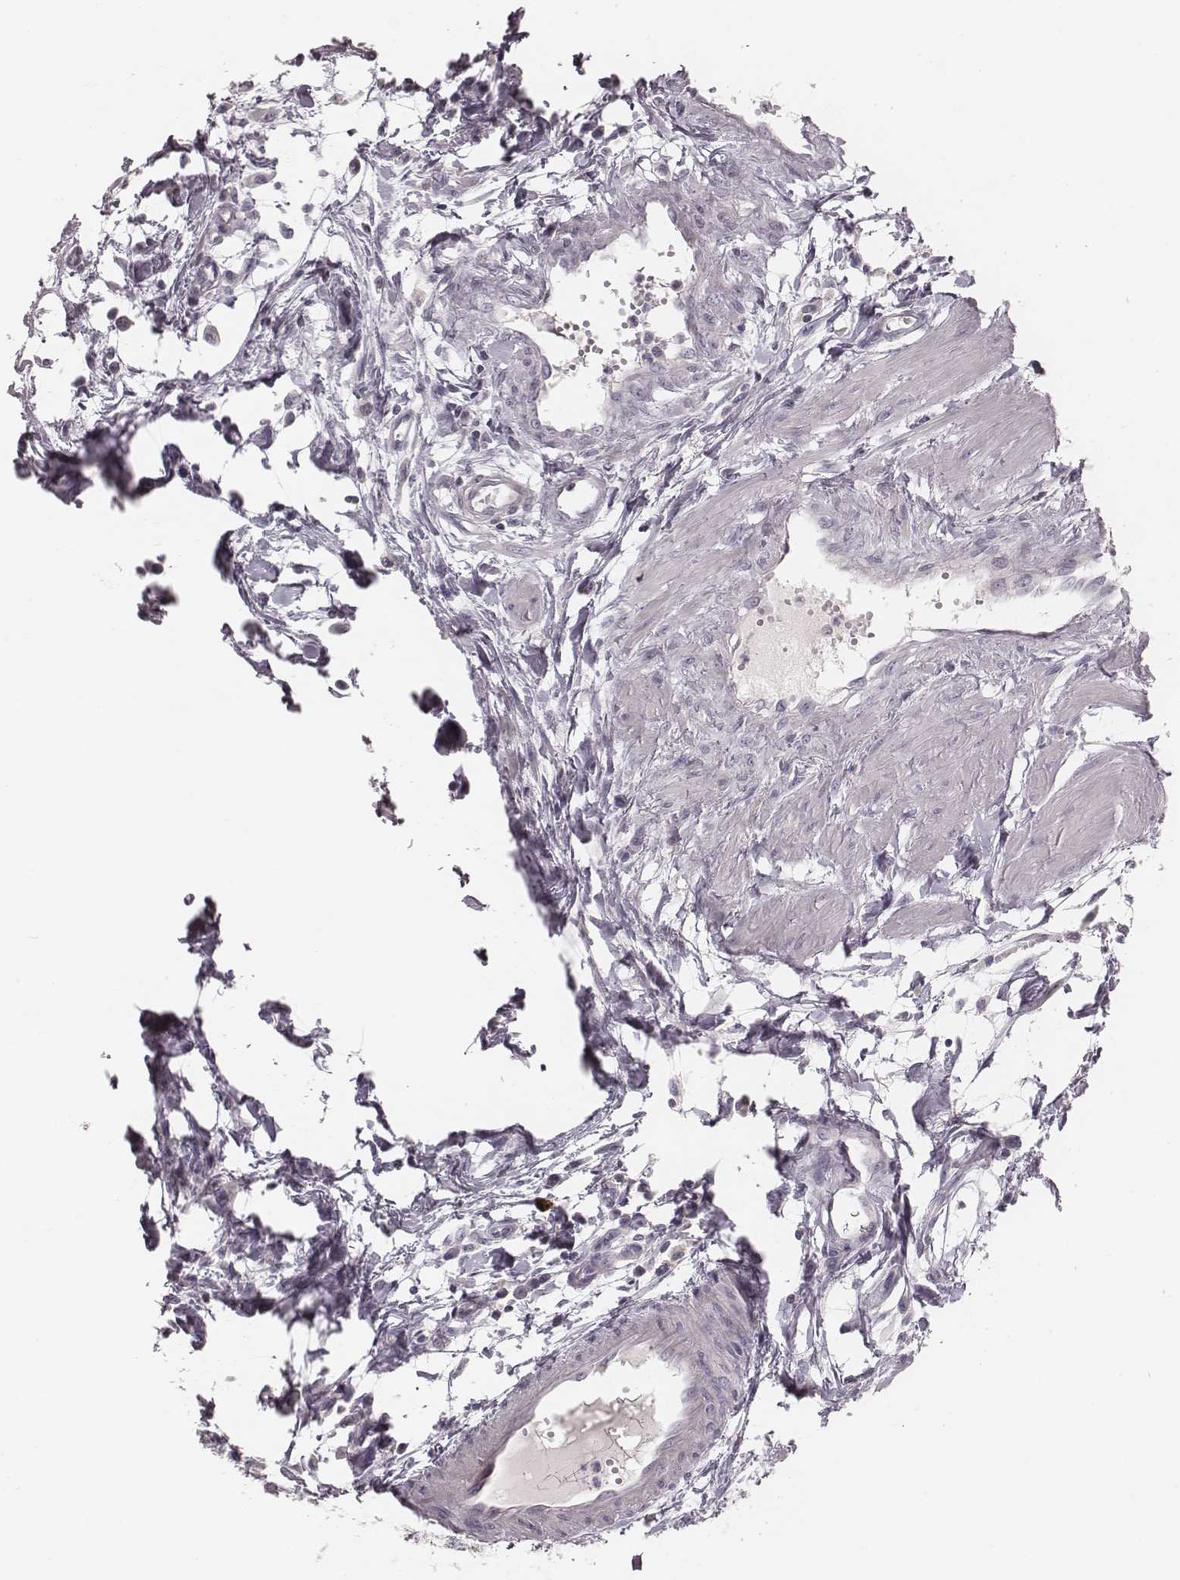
{"staining": {"intensity": "negative", "quantity": "none", "location": "none"}, "tissue": "testis cancer", "cell_type": "Tumor cells", "image_type": "cancer", "snomed": [{"axis": "morphology", "description": "Carcinoma, Embryonal, NOS"}, {"axis": "morphology", "description": "Teratoma, malignant, NOS"}, {"axis": "topography", "description": "Testis"}], "caption": "Micrograph shows no significant protein positivity in tumor cells of testis cancer.", "gene": "S100Z", "patient": {"sex": "male", "age": 44}}